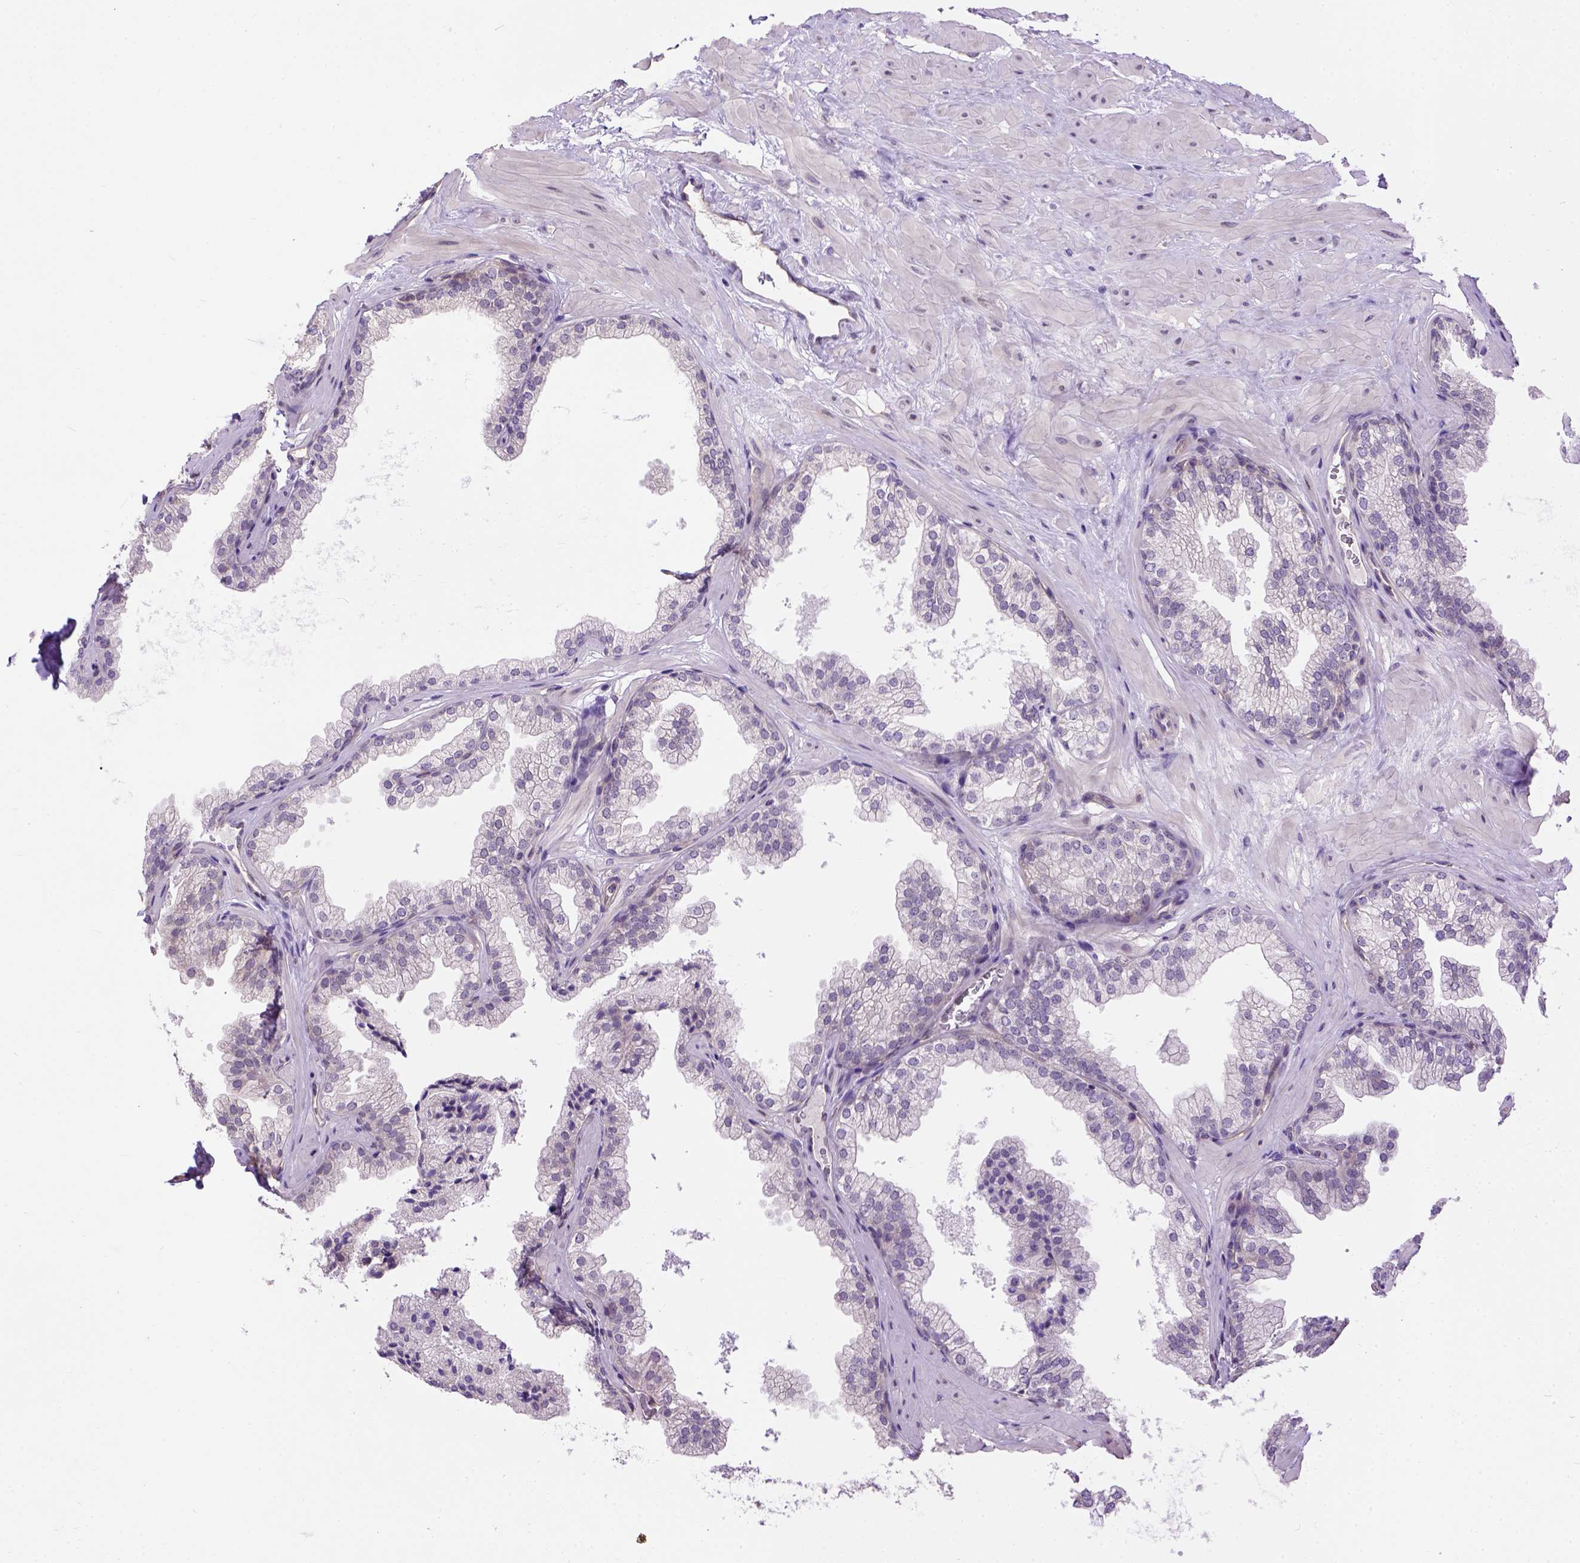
{"staining": {"intensity": "negative", "quantity": "none", "location": "none"}, "tissue": "prostate", "cell_type": "Glandular cells", "image_type": "normal", "snomed": [{"axis": "morphology", "description": "Normal tissue, NOS"}, {"axis": "topography", "description": "Prostate"}], "caption": "Human prostate stained for a protein using immunohistochemistry (IHC) exhibits no expression in glandular cells.", "gene": "KAZN", "patient": {"sex": "male", "age": 37}}